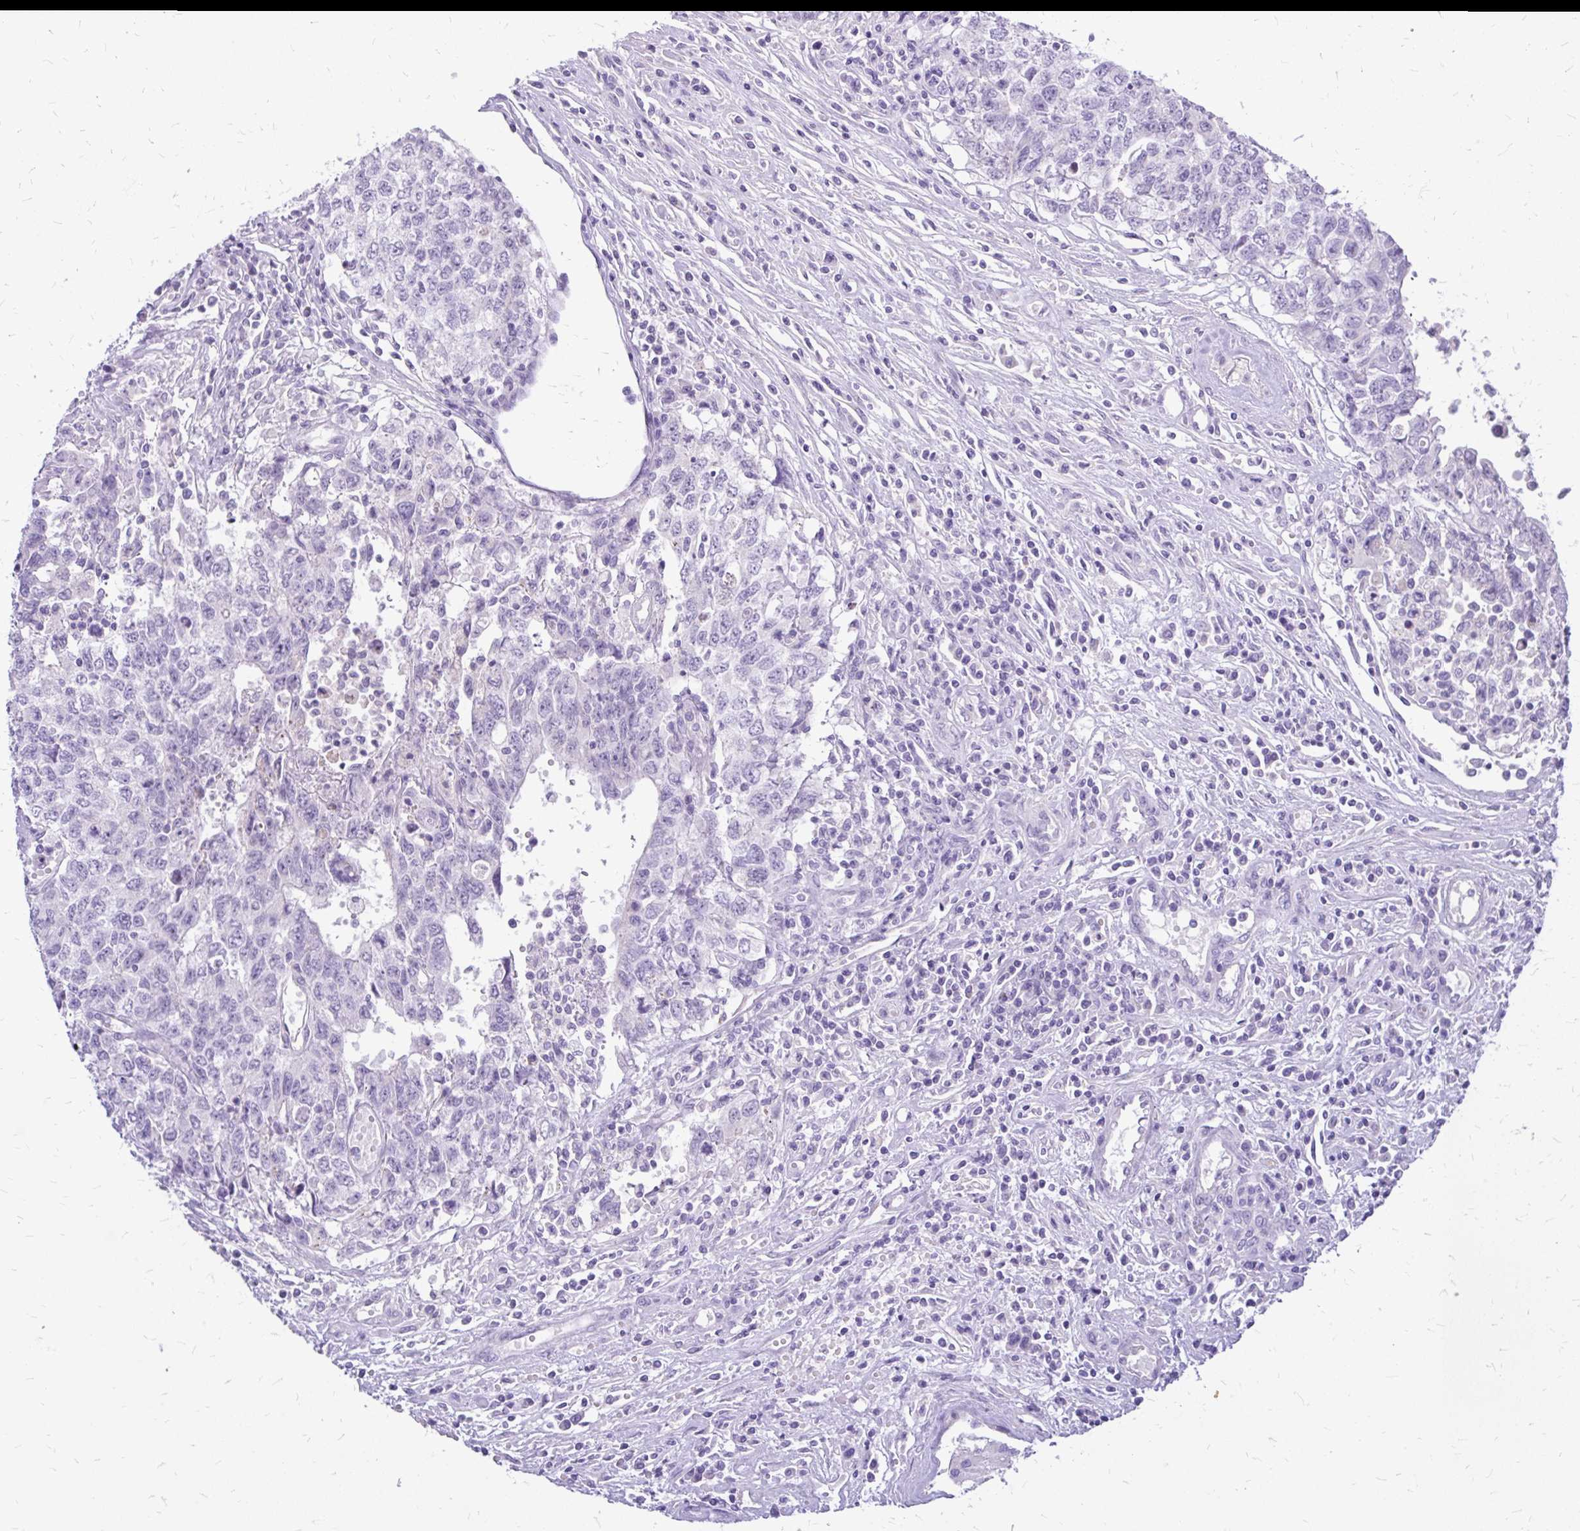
{"staining": {"intensity": "negative", "quantity": "none", "location": "none"}, "tissue": "testis cancer", "cell_type": "Tumor cells", "image_type": "cancer", "snomed": [{"axis": "morphology", "description": "Carcinoma, Embryonal, NOS"}, {"axis": "topography", "description": "Testis"}], "caption": "DAB (3,3'-diaminobenzidine) immunohistochemical staining of testis cancer demonstrates no significant expression in tumor cells.", "gene": "MAP1LC3A", "patient": {"sex": "male", "age": 34}}